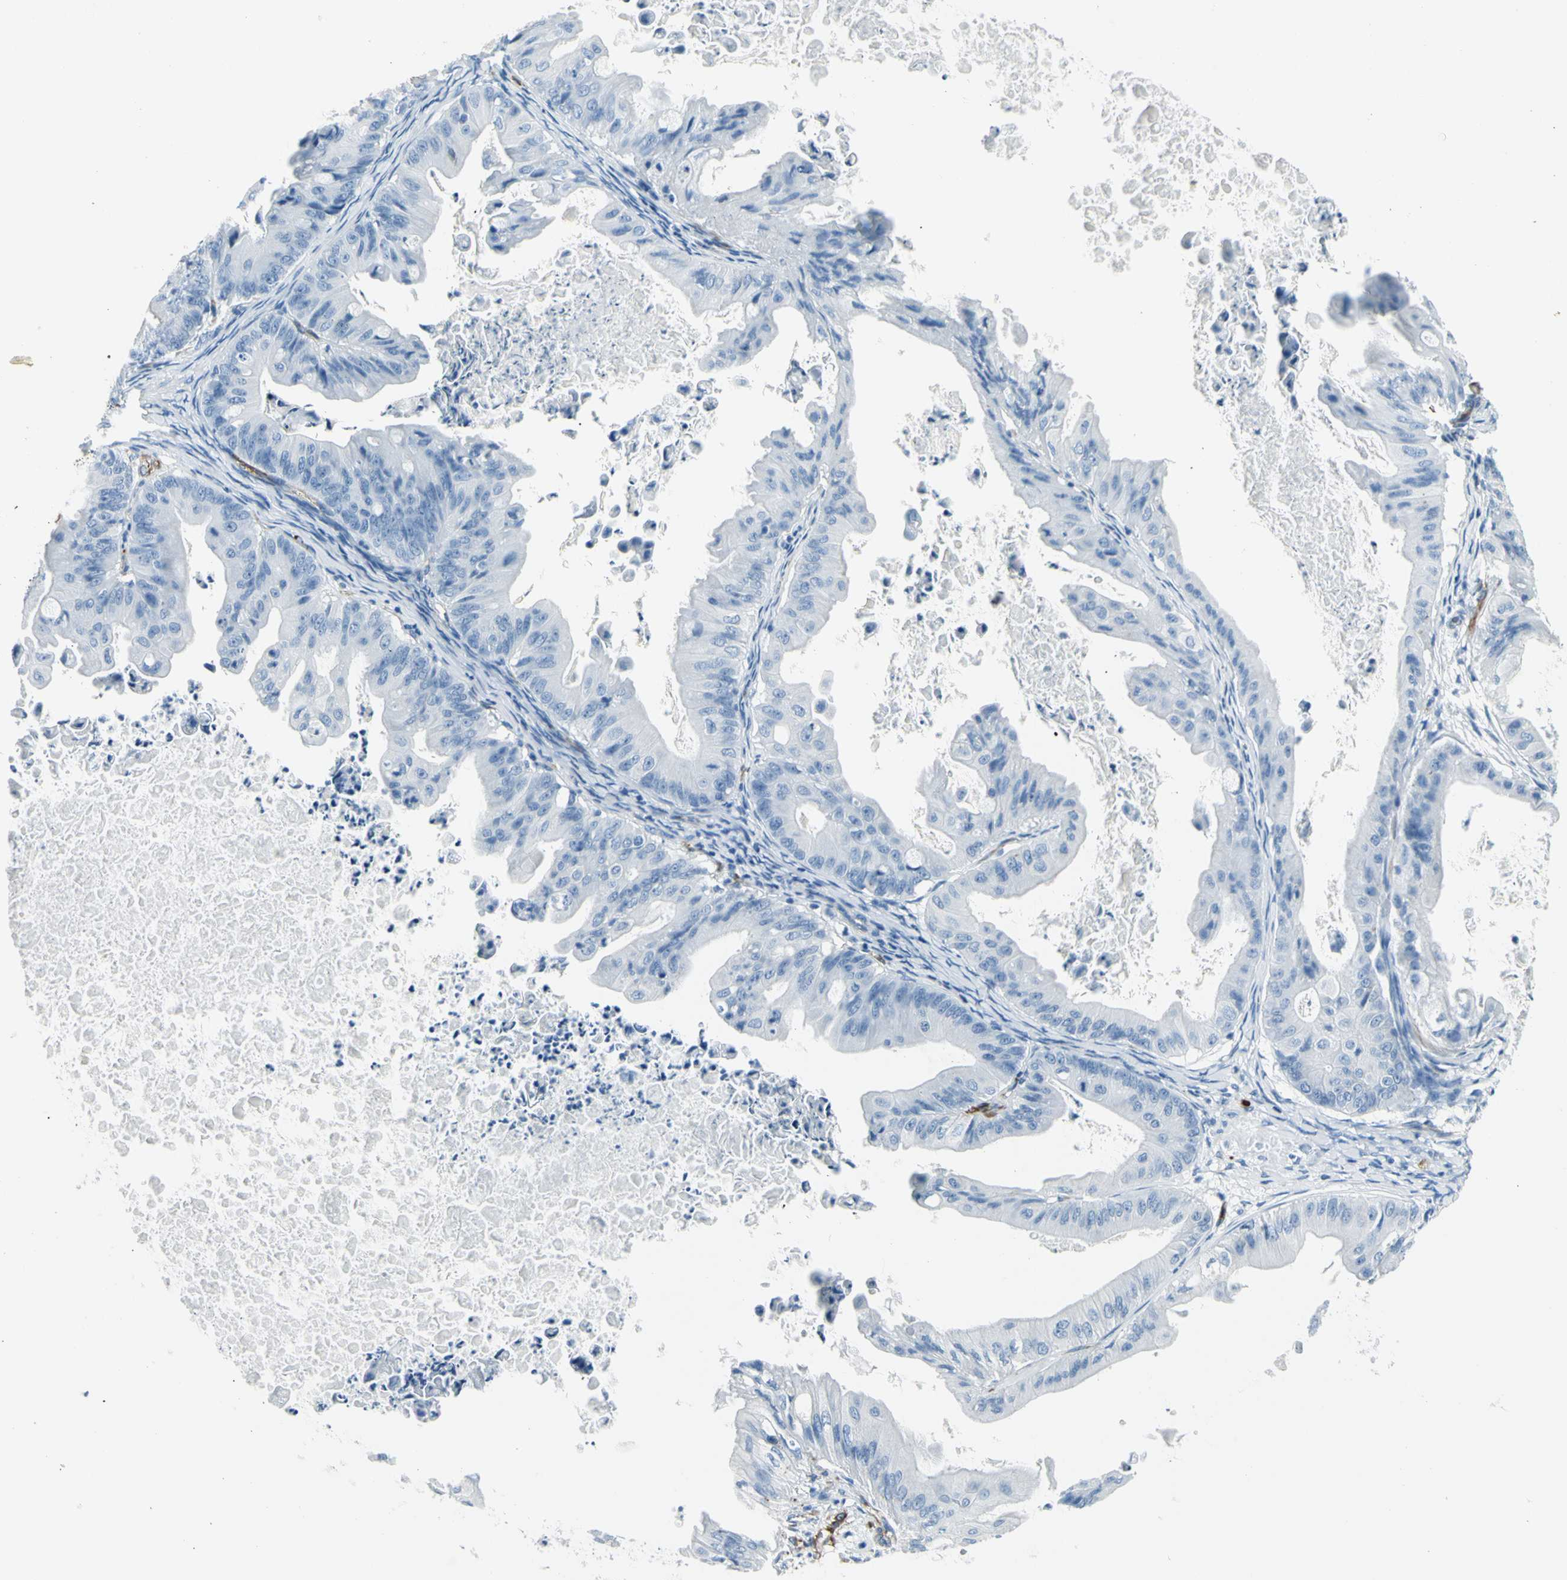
{"staining": {"intensity": "negative", "quantity": "none", "location": "none"}, "tissue": "ovarian cancer", "cell_type": "Tumor cells", "image_type": "cancer", "snomed": [{"axis": "morphology", "description": "Cystadenocarcinoma, mucinous, NOS"}, {"axis": "topography", "description": "Ovary"}], "caption": "Immunohistochemistry (IHC) of human ovarian cancer demonstrates no staining in tumor cells.", "gene": "PTH2R", "patient": {"sex": "female", "age": 37}}